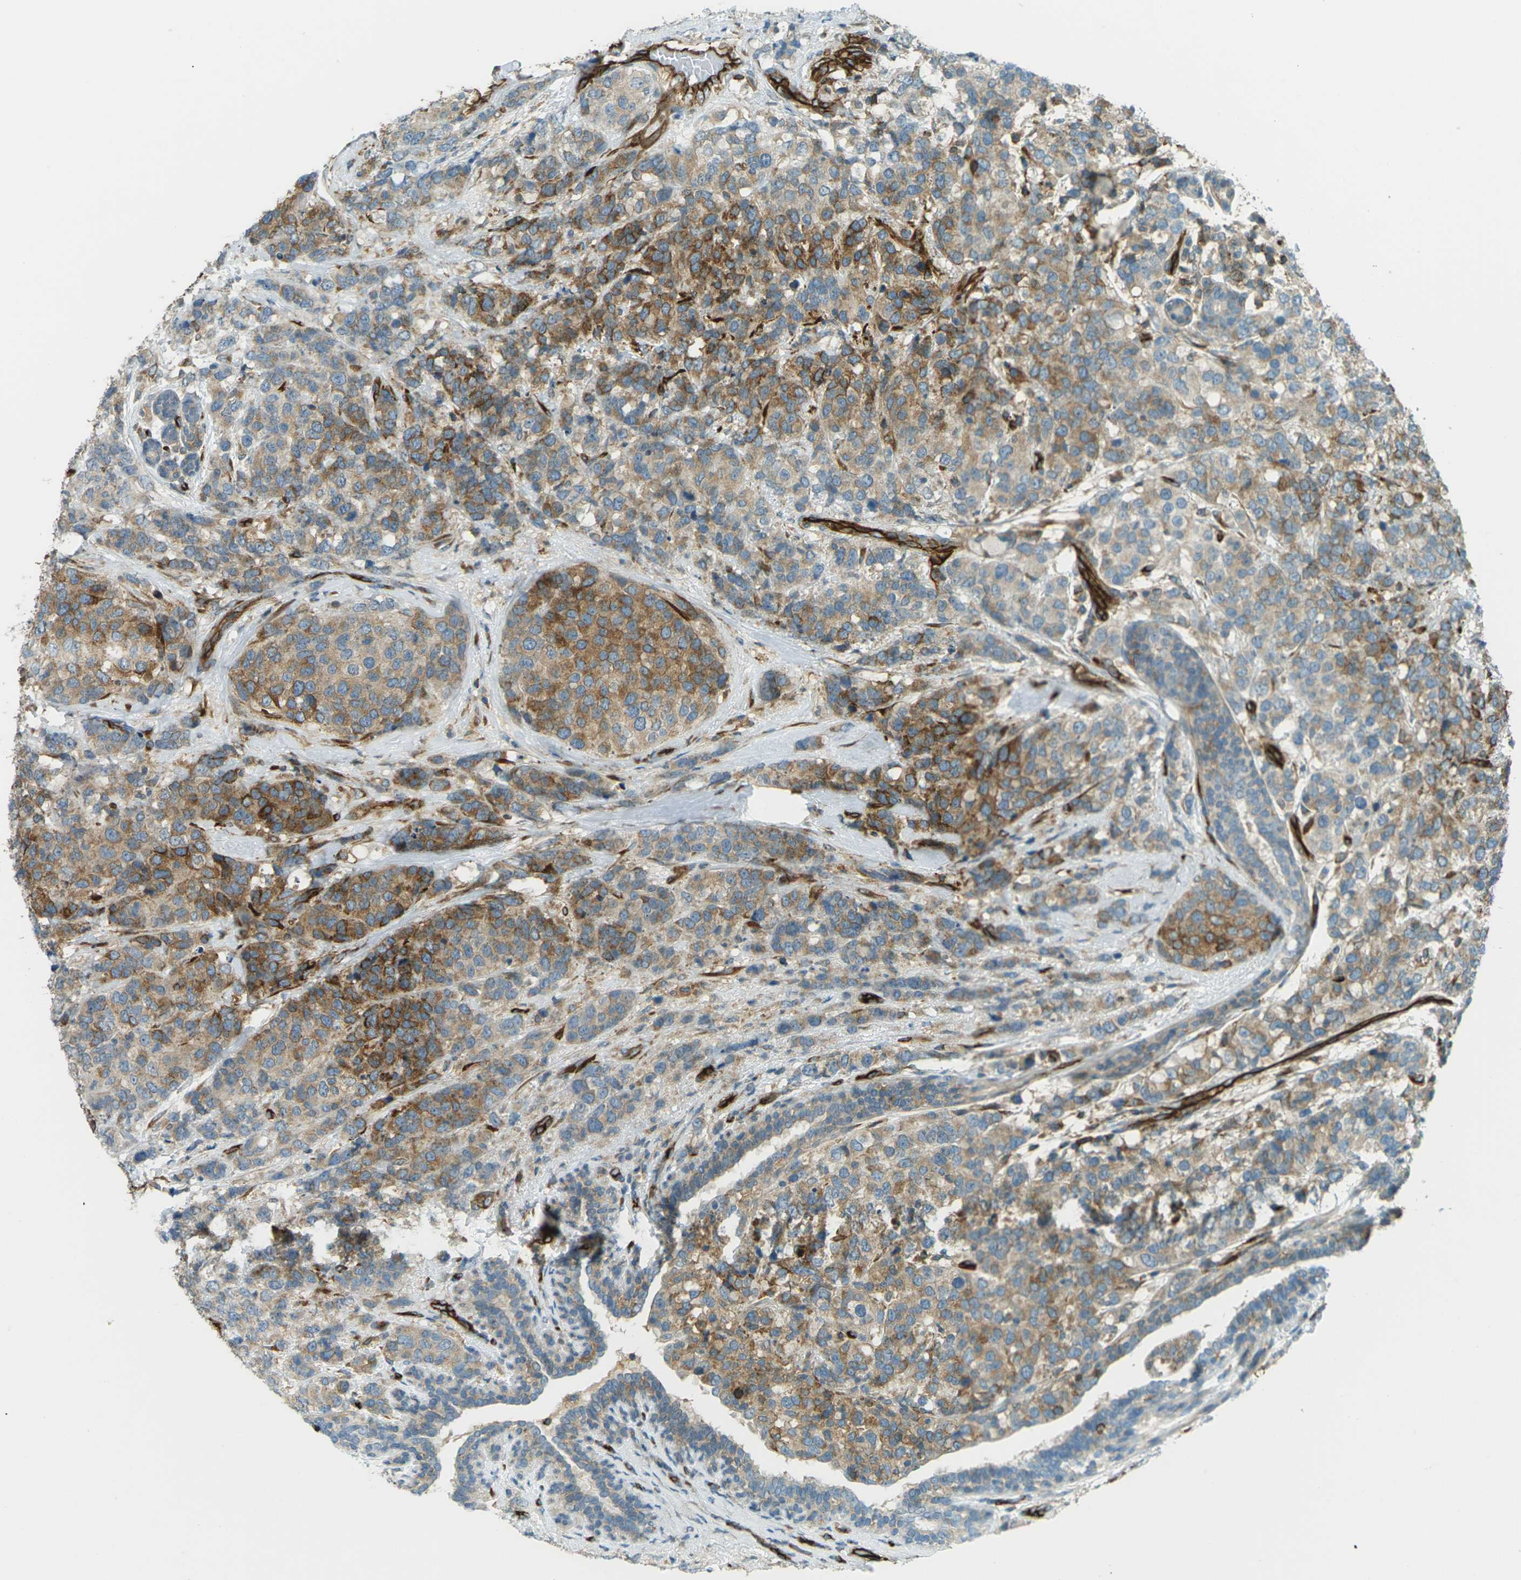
{"staining": {"intensity": "moderate", "quantity": ">75%", "location": "cytoplasmic/membranous"}, "tissue": "breast cancer", "cell_type": "Tumor cells", "image_type": "cancer", "snomed": [{"axis": "morphology", "description": "Lobular carcinoma"}, {"axis": "topography", "description": "Breast"}], "caption": "Moderate cytoplasmic/membranous protein expression is seen in about >75% of tumor cells in lobular carcinoma (breast). (DAB (3,3'-diaminobenzidine) IHC with brightfield microscopy, high magnification).", "gene": "S1PR1", "patient": {"sex": "female", "age": 59}}